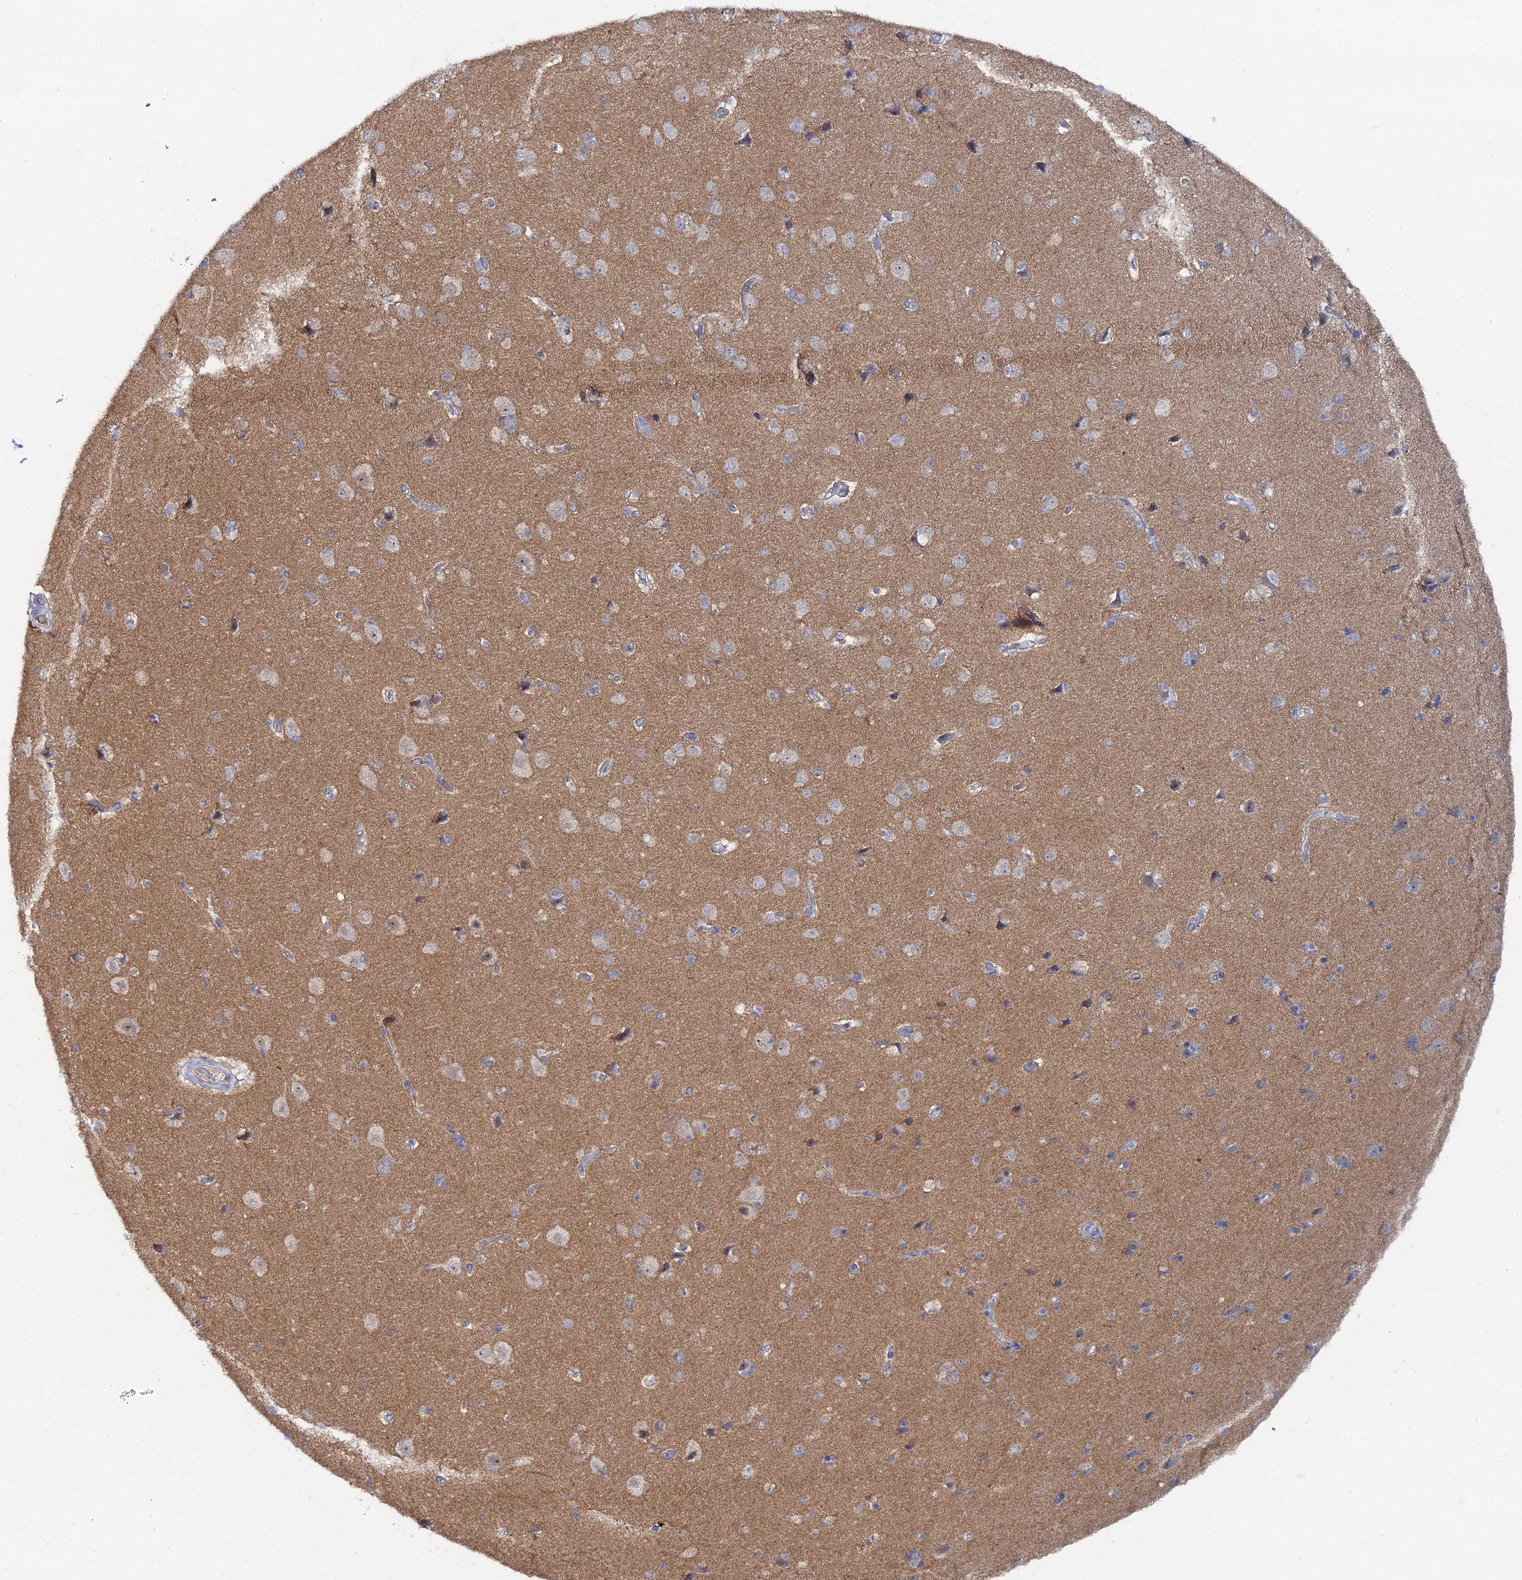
{"staining": {"intensity": "negative", "quantity": "none", "location": "none"}, "tissue": "cerebral cortex", "cell_type": "Endothelial cells", "image_type": "normal", "snomed": [{"axis": "morphology", "description": "Normal tissue, NOS"}, {"axis": "topography", "description": "Cerebral cortex"}], "caption": "DAB (3,3'-diaminobenzidine) immunohistochemical staining of benign human cerebral cortex reveals no significant staining in endothelial cells.", "gene": "THAP4", "patient": {"sex": "male", "age": 62}}